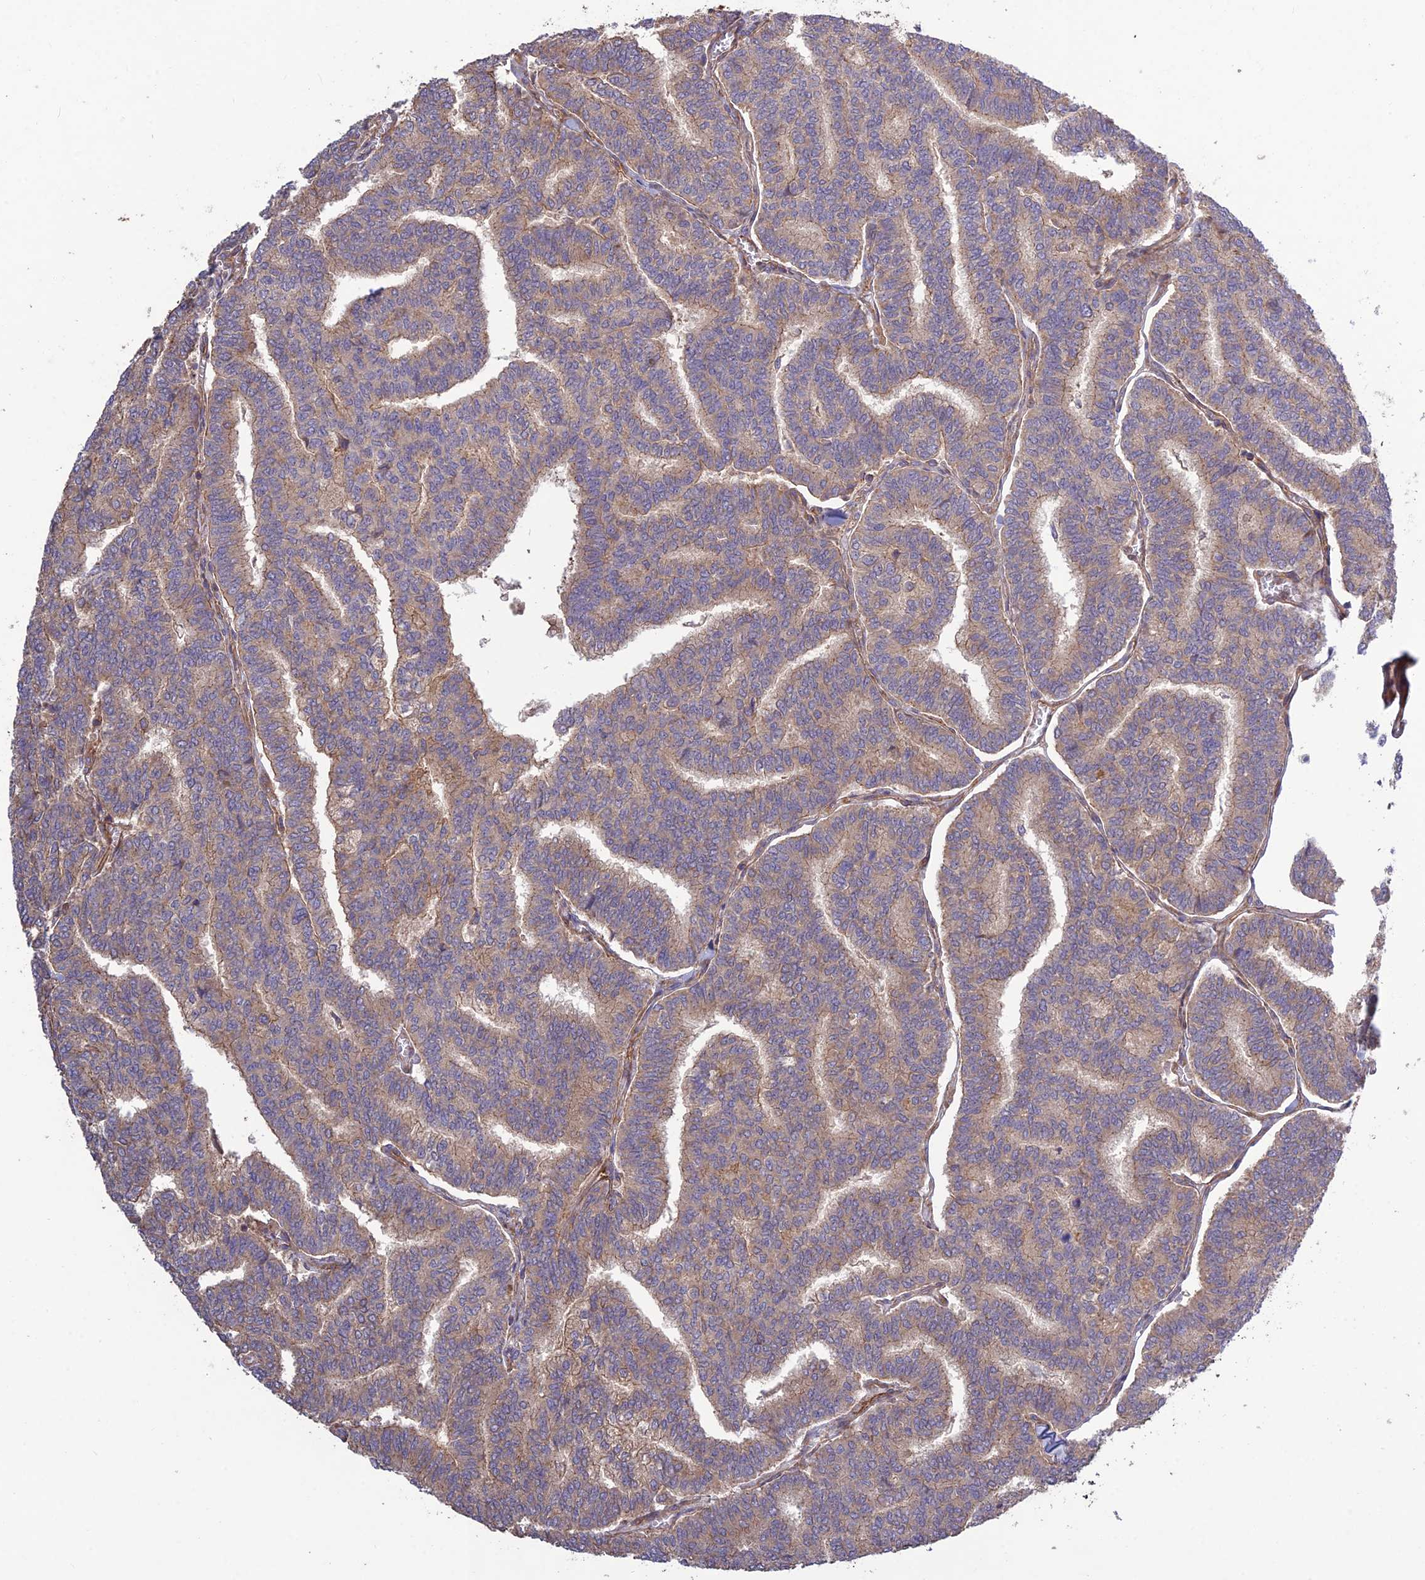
{"staining": {"intensity": "weak", "quantity": "25%-75%", "location": "cytoplasmic/membranous"}, "tissue": "thyroid cancer", "cell_type": "Tumor cells", "image_type": "cancer", "snomed": [{"axis": "morphology", "description": "Papillary adenocarcinoma, NOS"}, {"axis": "topography", "description": "Thyroid gland"}], "caption": "Immunohistochemical staining of thyroid cancer exhibits weak cytoplasmic/membranous protein positivity in approximately 25%-75% of tumor cells.", "gene": "TMEM131L", "patient": {"sex": "female", "age": 35}}